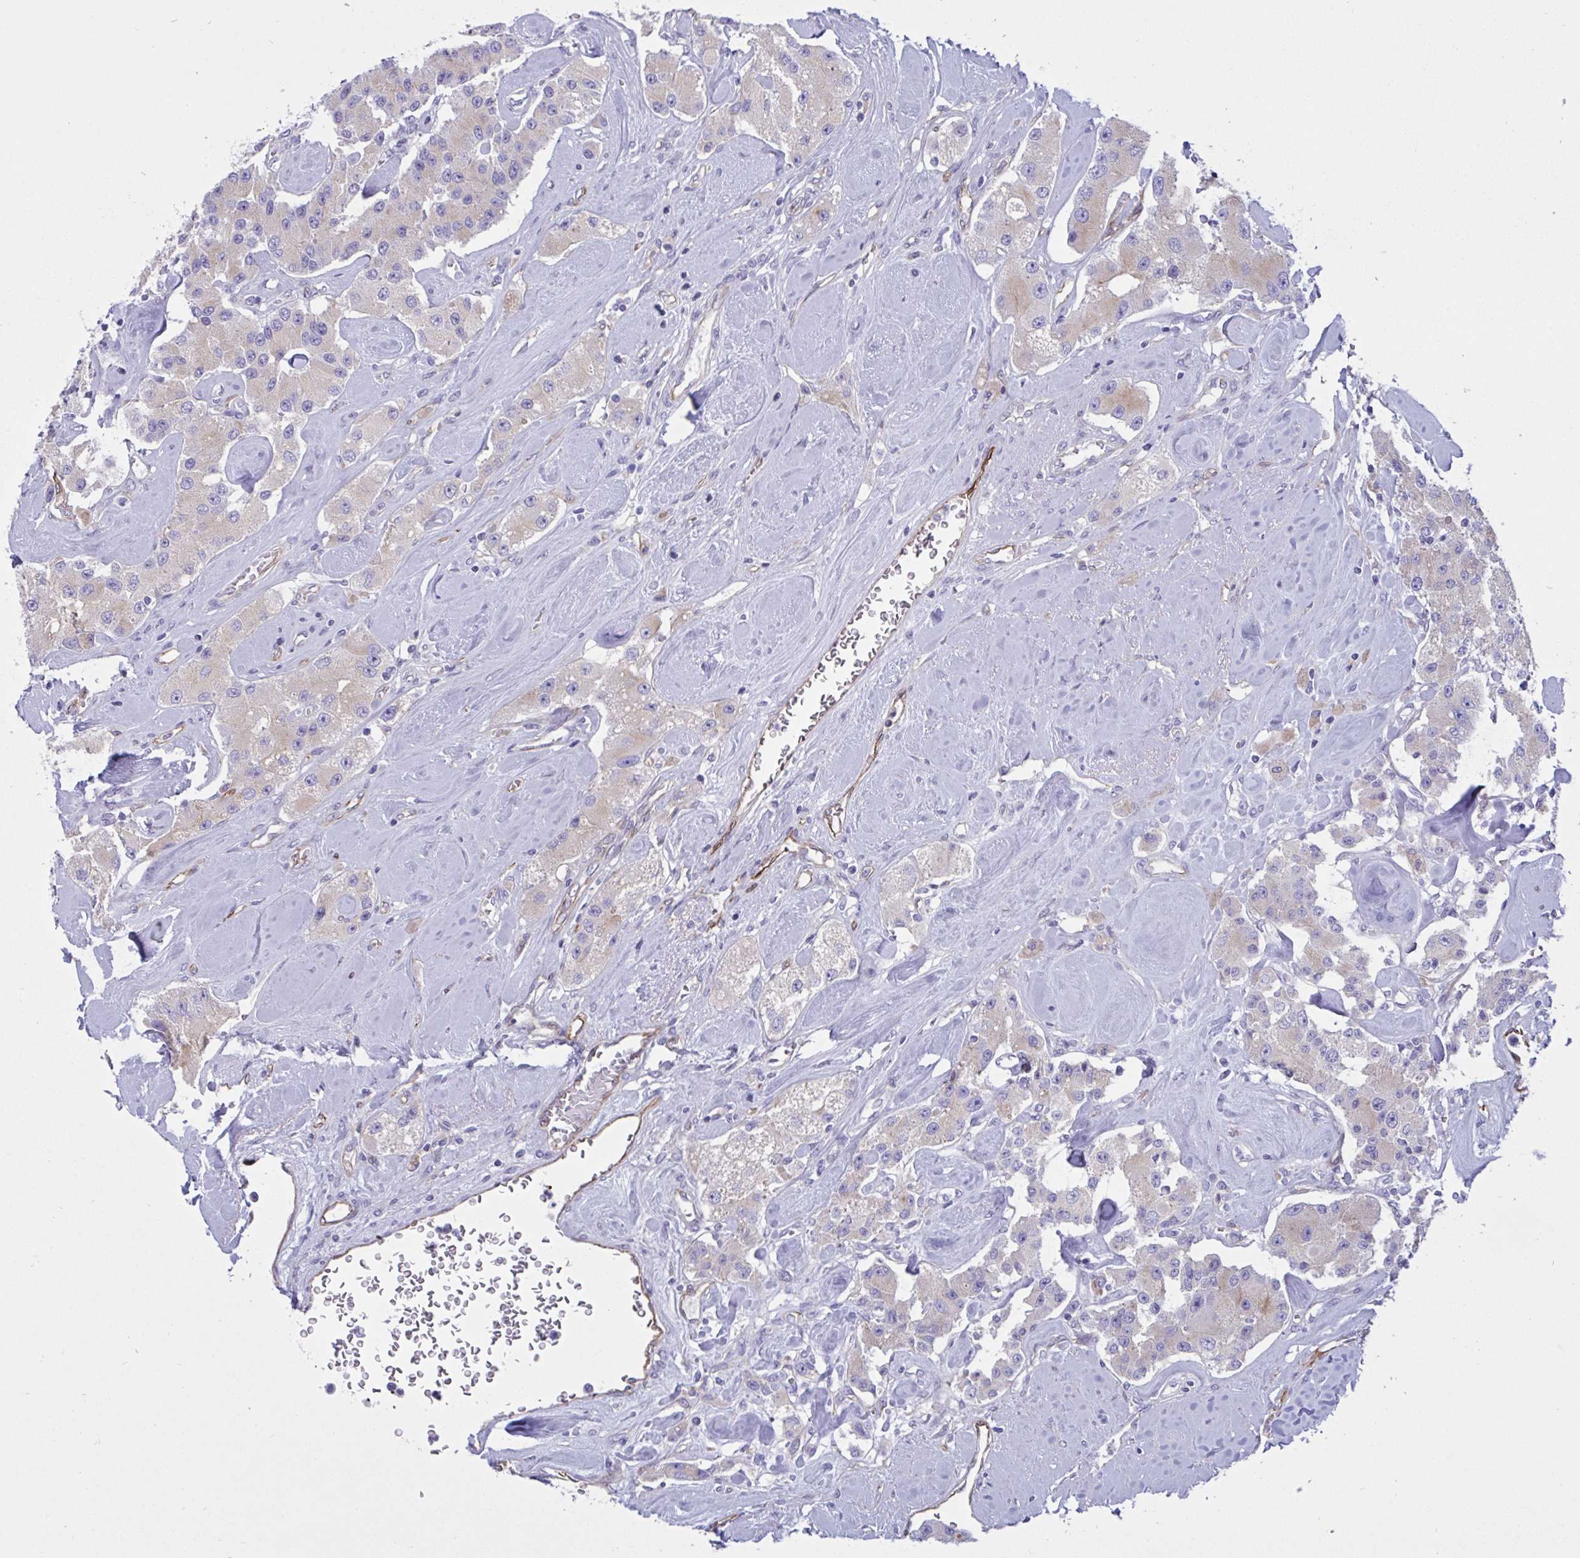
{"staining": {"intensity": "weak", "quantity": ">75%", "location": "cytoplasmic/membranous"}, "tissue": "carcinoid", "cell_type": "Tumor cells", "image_type": "cancer", "snomed": [{"axis": "morphology", "description": "Carcinoid, malignant, NOS"}, {"axis": "topography", "description": "Pancreas"}], "caption": "Carcinoid tissue displays weak cytoplasmic/membranous staining in about >75% of tumor cells, visualized by immunohistochemistry.", "gene": "RPL22L1", "patient": {"sex": "male", "age": 41}}